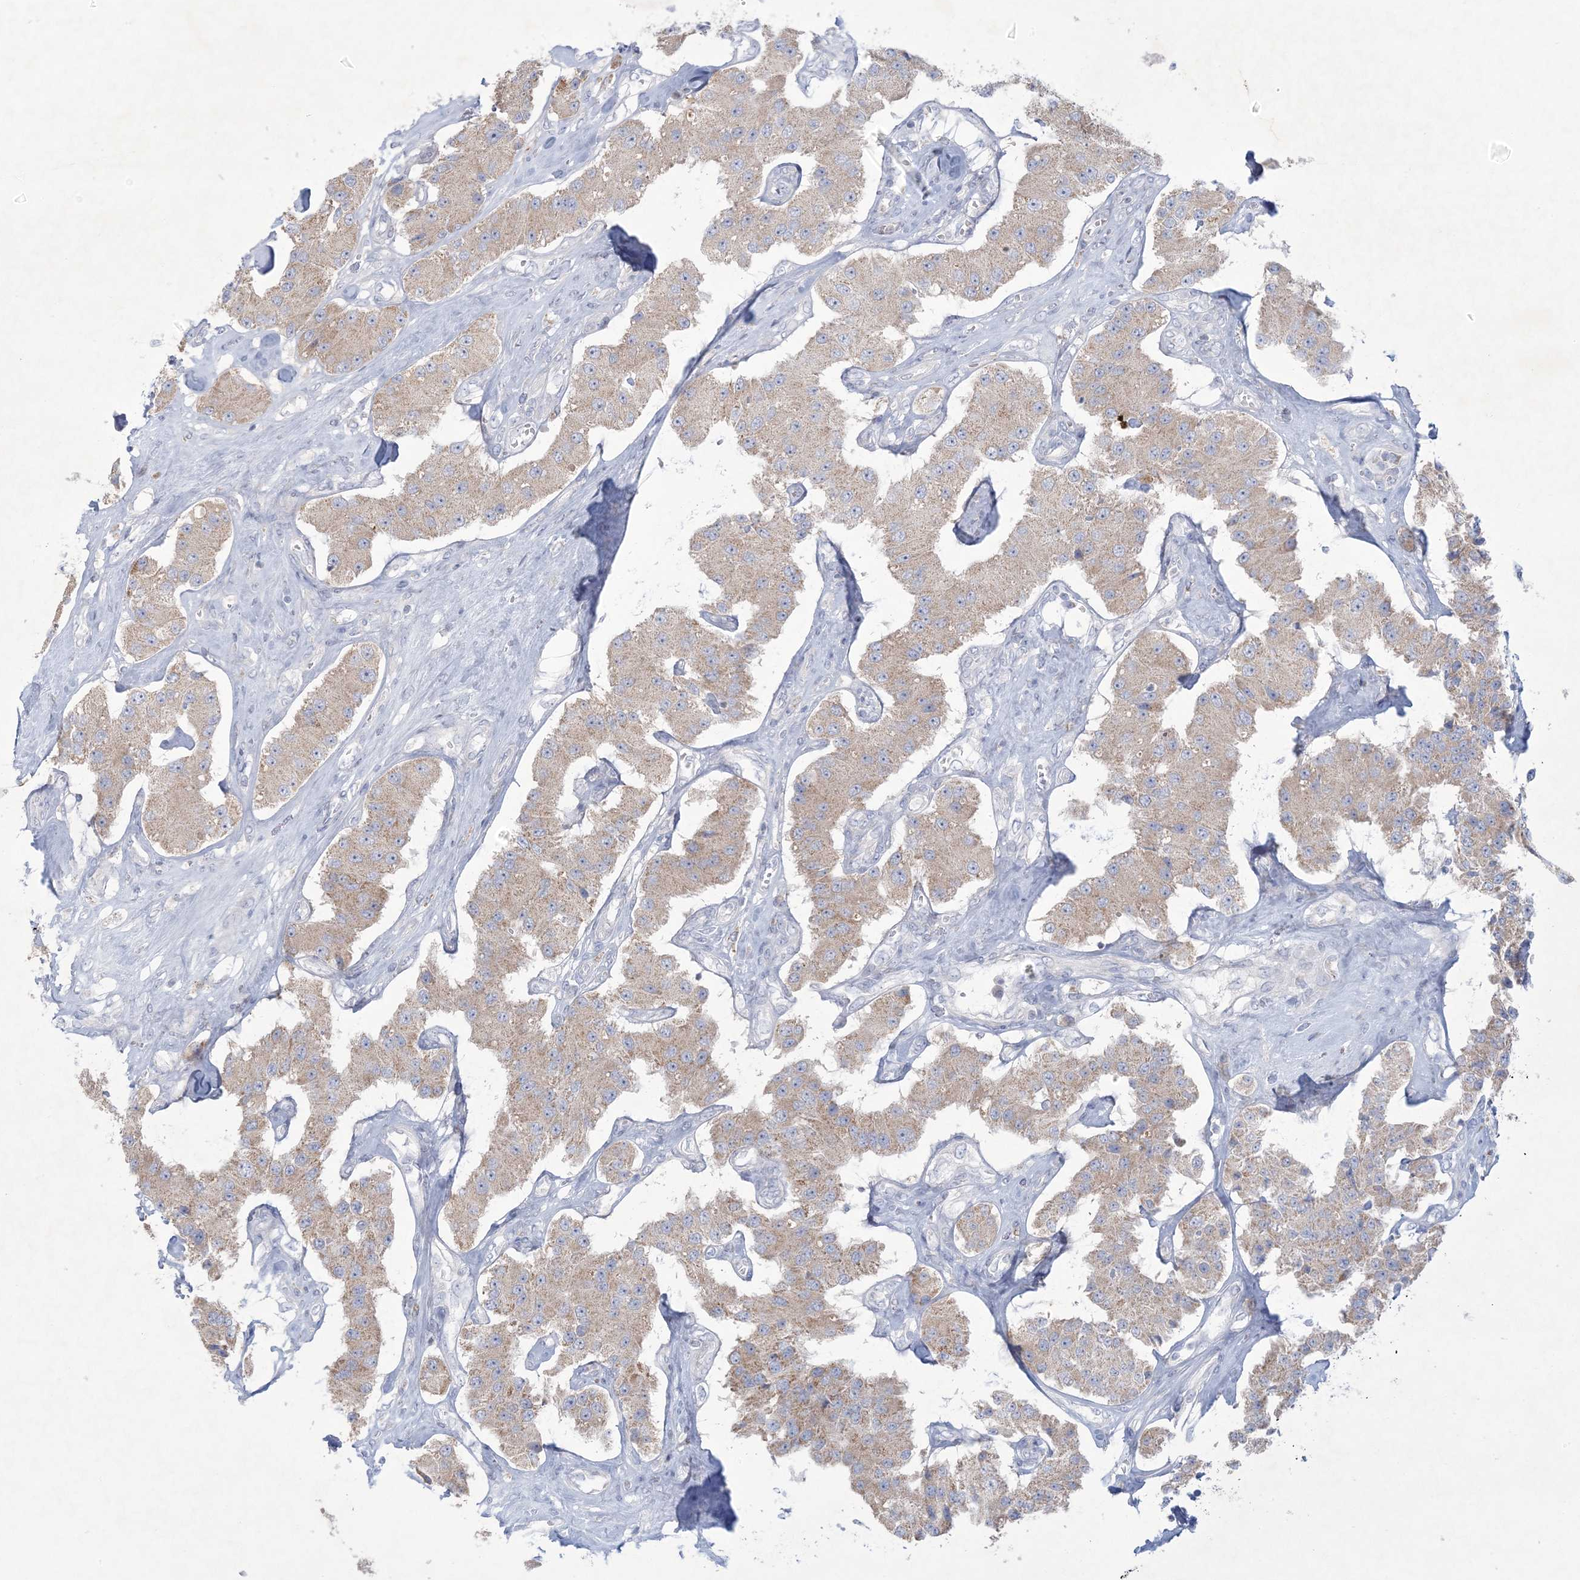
{"staining": {"intensity": "weak", "quantity": "25%-75%", "location": "cytoplasmic/membranous"}, "tissue": "carcinoid", "cell_type": "Tumor cells", "image_type": "cancer", "snomed": [{"axis": "morphology", "description": "Carcinoid, malignant, NOS"}, {"axis": "topography", "description": "Pancreas"}], "caption": "Tumor cells exhibit low levels of weak cytoplasmic/membranous staining in approximately 25%-75% of cells in carcinoid (malignant).", "gene": "KCTD6", "patient": {"sex": "male", "age": 41}}